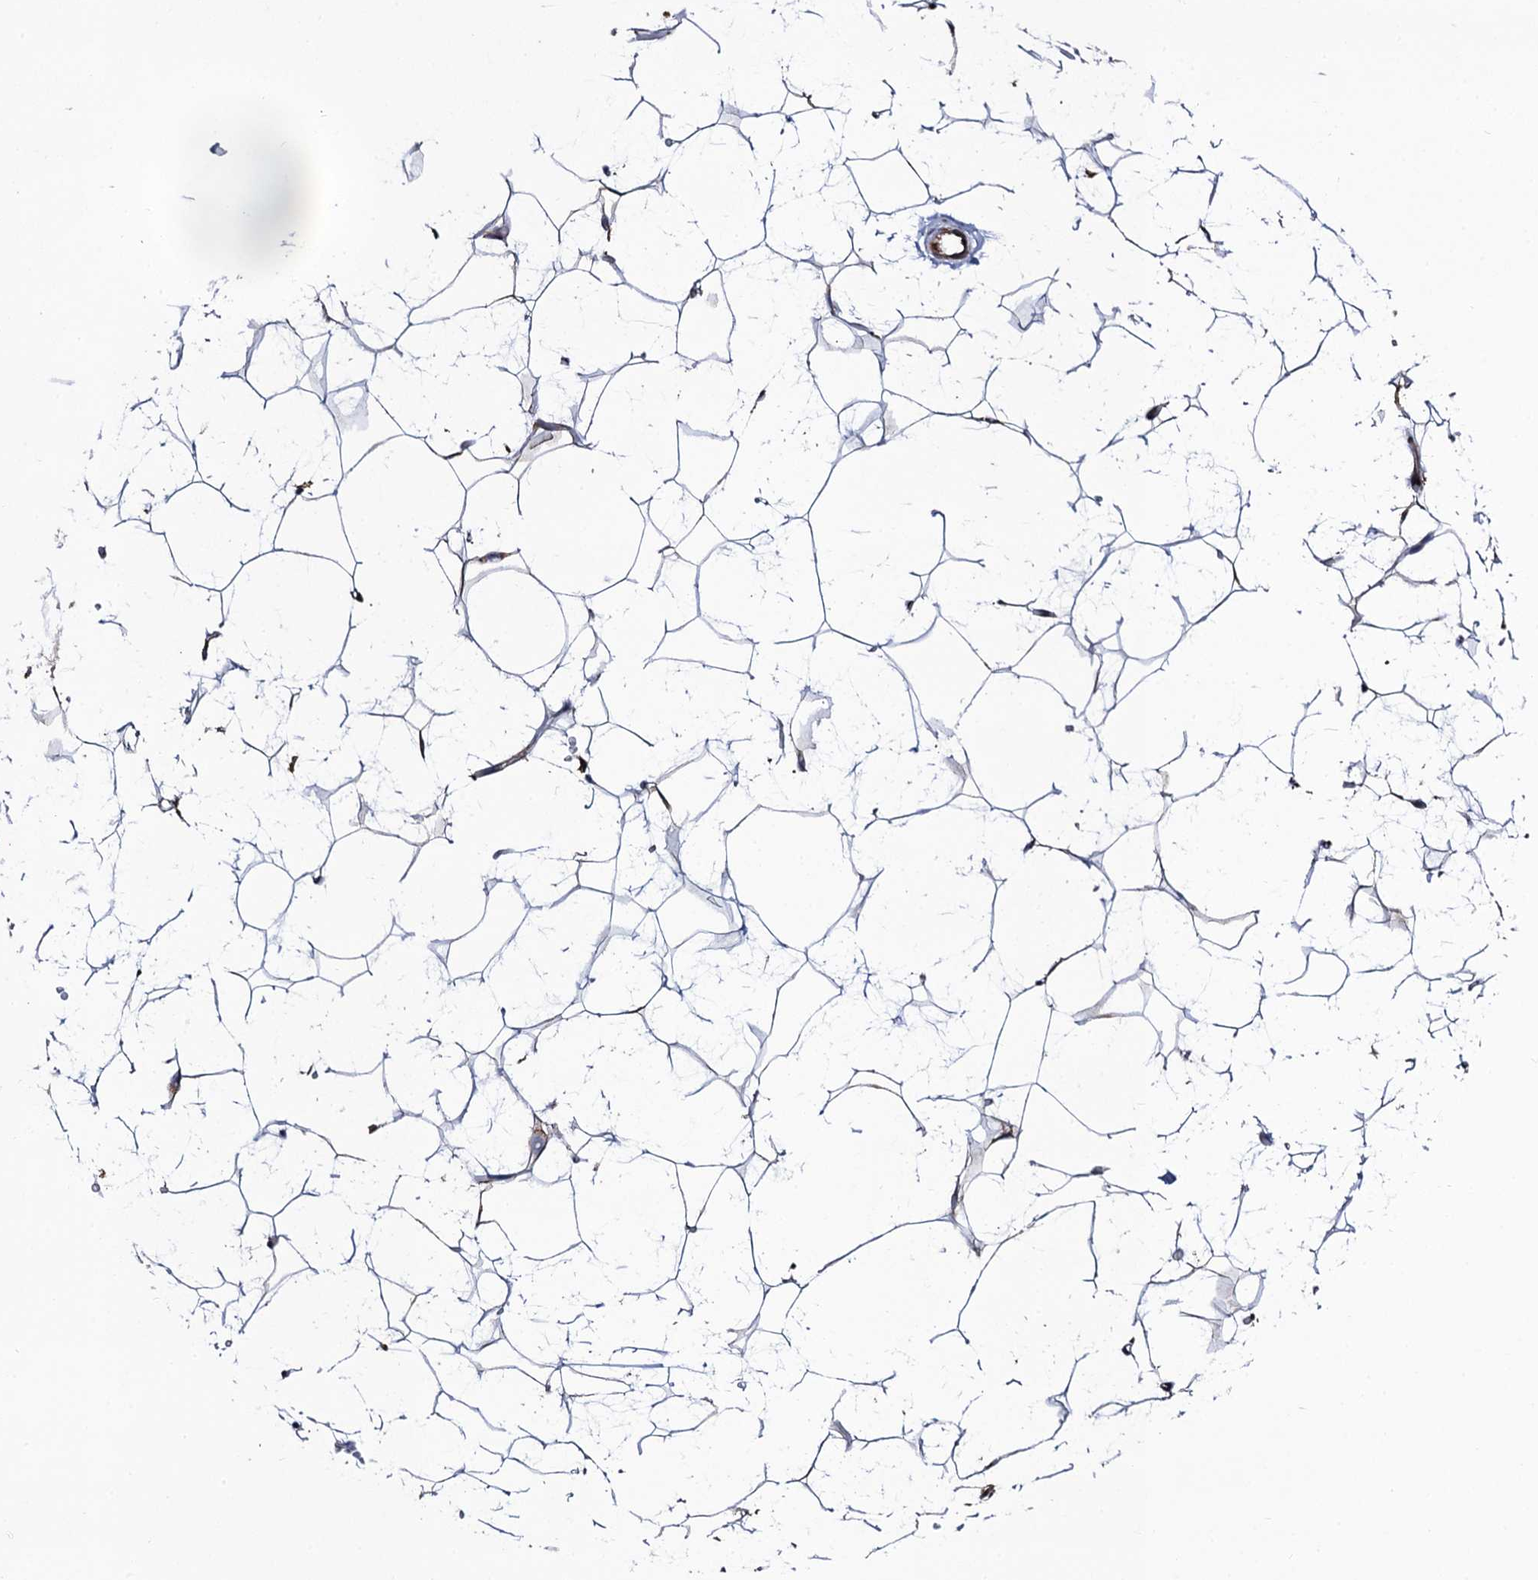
{"staining": {"intensity": "strong", "quantity": ">75%", "location": "cytoplasmic/membranous"}, "tissue": "adipose tissue", "cell_type": "Adipocytes", "image_type": "normal", "snomed": [{"axis": "morphology", "description": "Normal tissue, NOS"}, {"axis": "topography", "description": "Breast"}], "caption": "A high amount of strong cytoplasmic/membranous positivity is appreciated in about >75% of adipocytes in normal adipose tissue.", "gene": "SPTY2D1", "patient": {"sex": "female", "age": 26}}